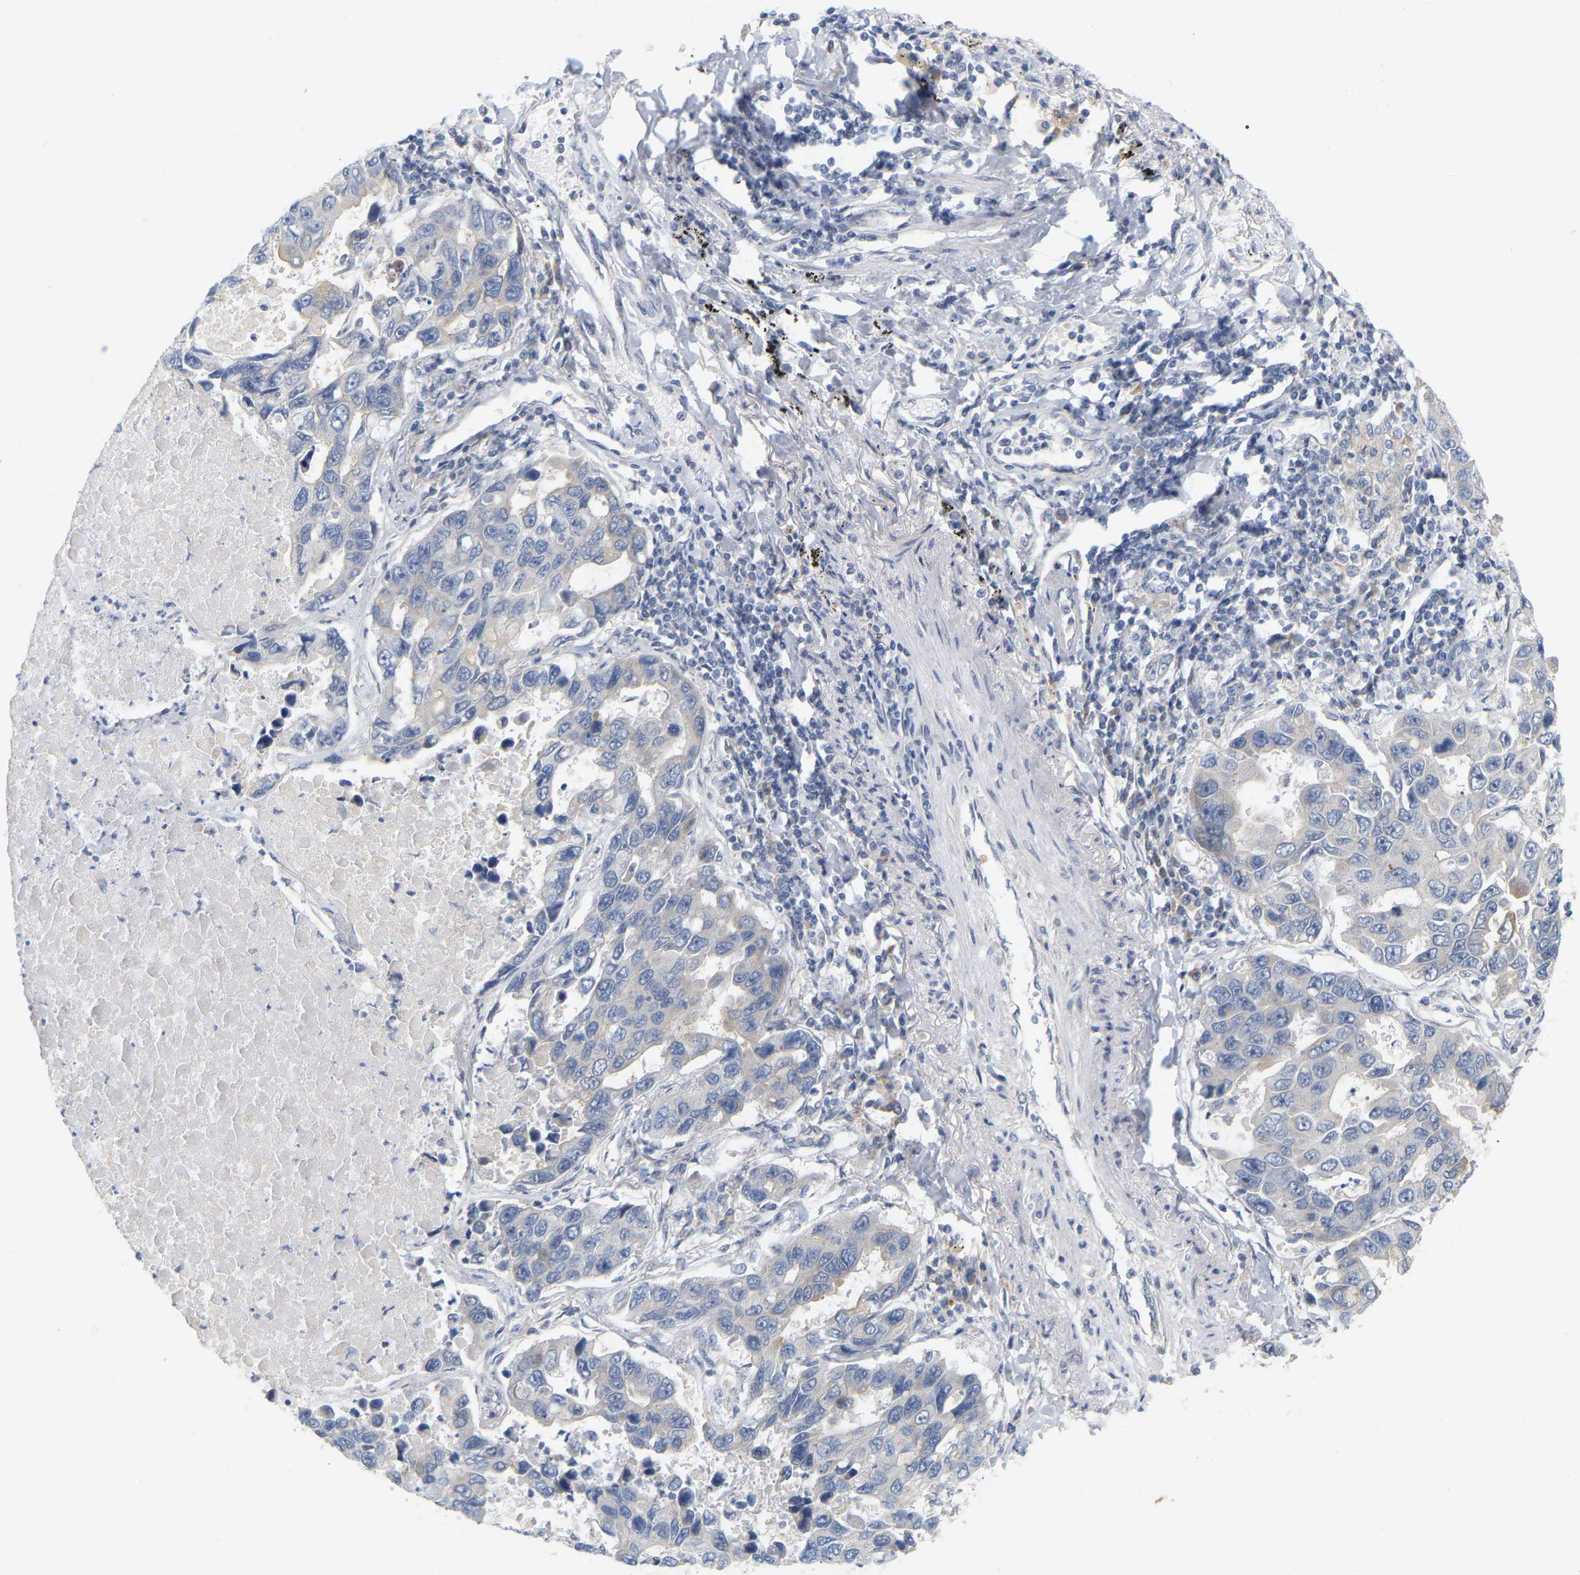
{"staining": {"intensity": "negative", "quantity": "none", "location": "none"}, "tissue": "lung cancer", "cell_type": "Tumor cells", "image_type": "cancer", "snomed": [{"axis": "morphology", "description": "Adenocarcinoma, NOS"}, {"axis": "topography", "description": "Lung"}], "caption": "This is an immunohistochemistry (IHC) photomicrograph of adenocarcinoma (lung). There is no positivity in tumor cells.", "gene": "MINDY4", "patient": {"sex": "male", "age": 64}}